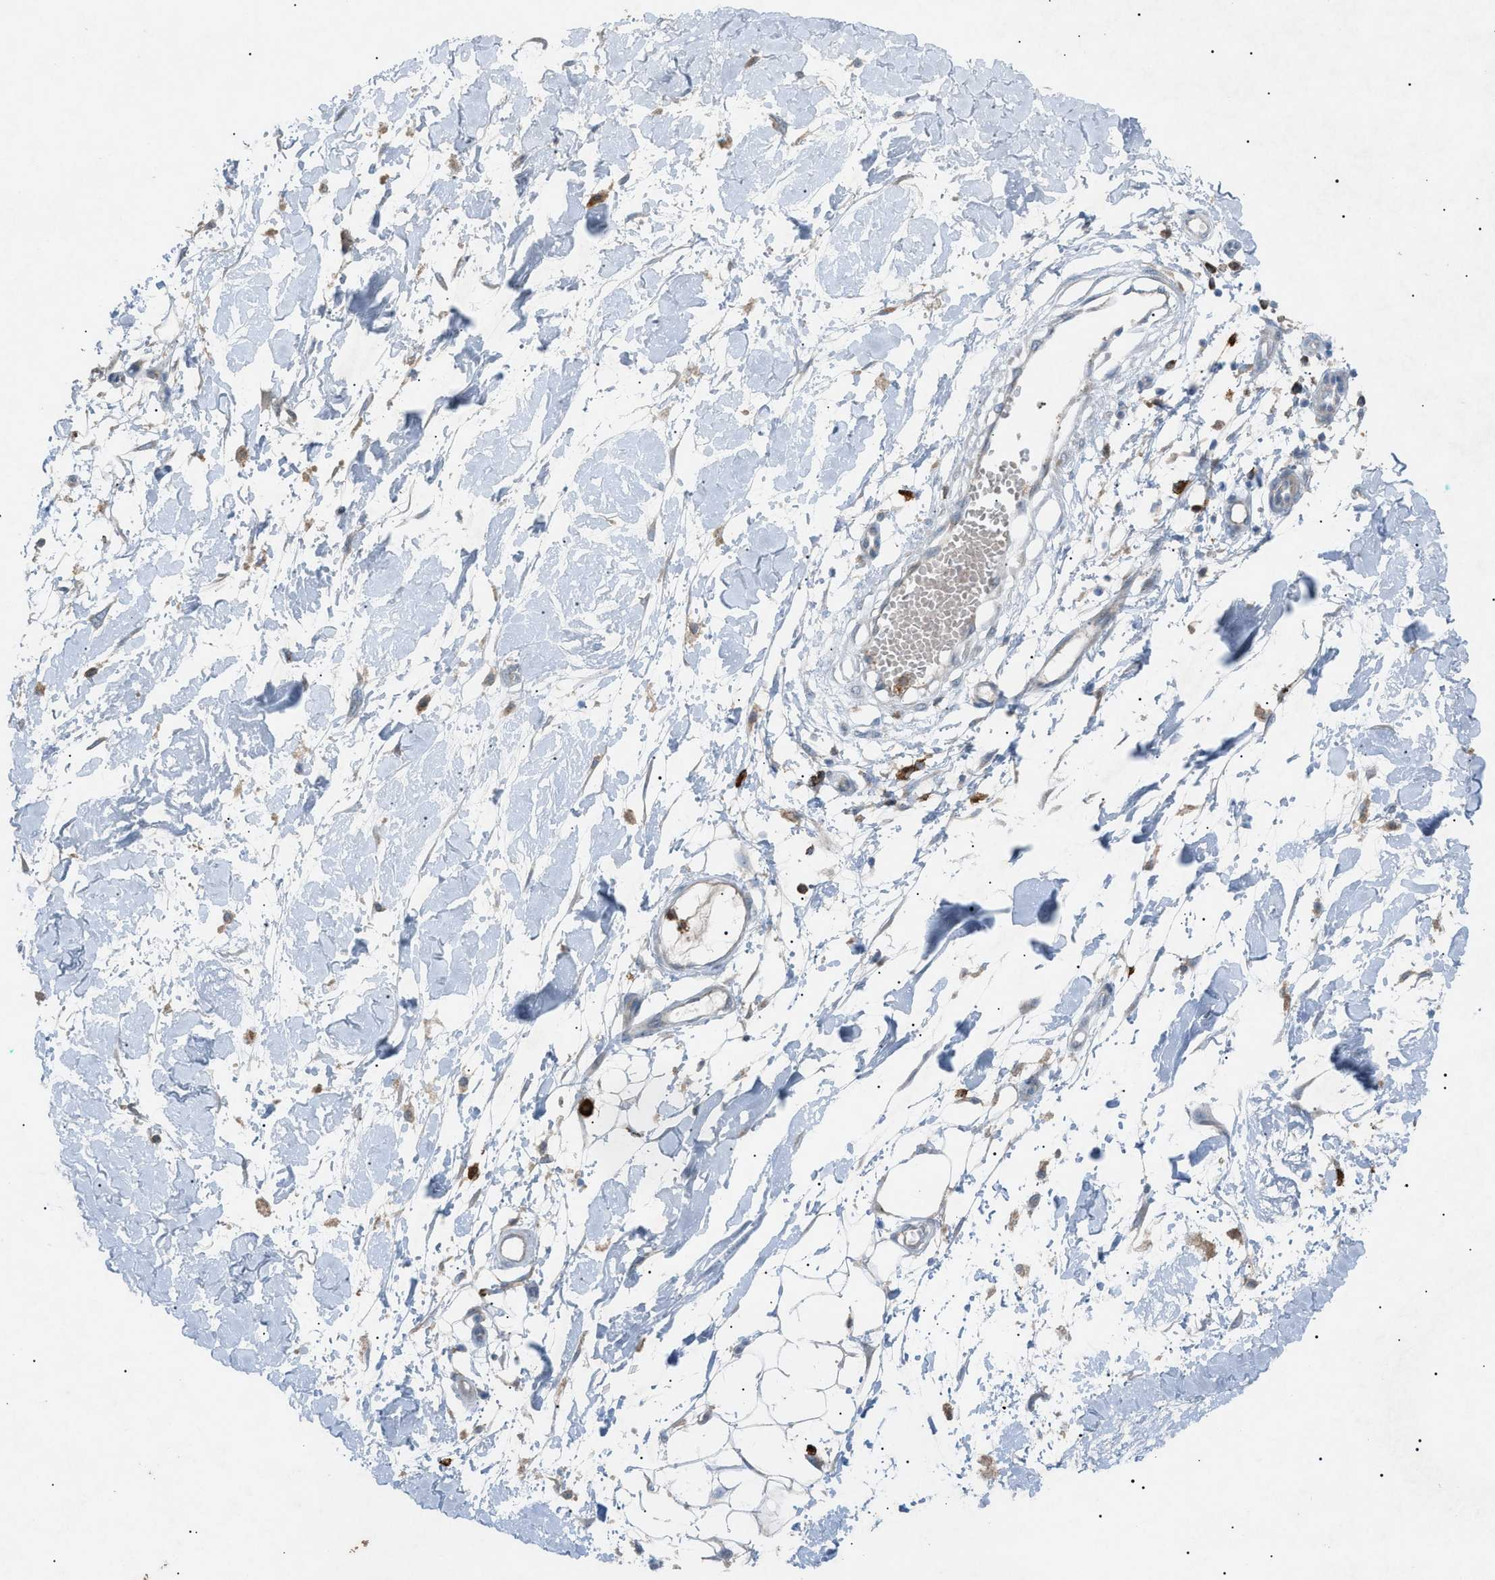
{"staining": {"intensity": "negative", "quantity": "none", "location": "none"}, "tissue": "adipose tissue", "cell_type": "Adipocytes", "image_type": "normal", "snomed": [{"axis": "morphology", "description": "Normal tissue, NOS"}, {"axis": "morphology", "description": "Squamous cell carcinoma, NOS"}, {"axis": "topography", "description": "Skin"}, {"axis": "topography", "description": "Peripheral nerve tissue"}], "caption": "A high-resolution histopathology image shows immunohistochemistry staining of benign adipose tissue, which displays no significant staining in adipocytes.", "gene": "BTK", "patient": {"sex": "male", "age": 83}}